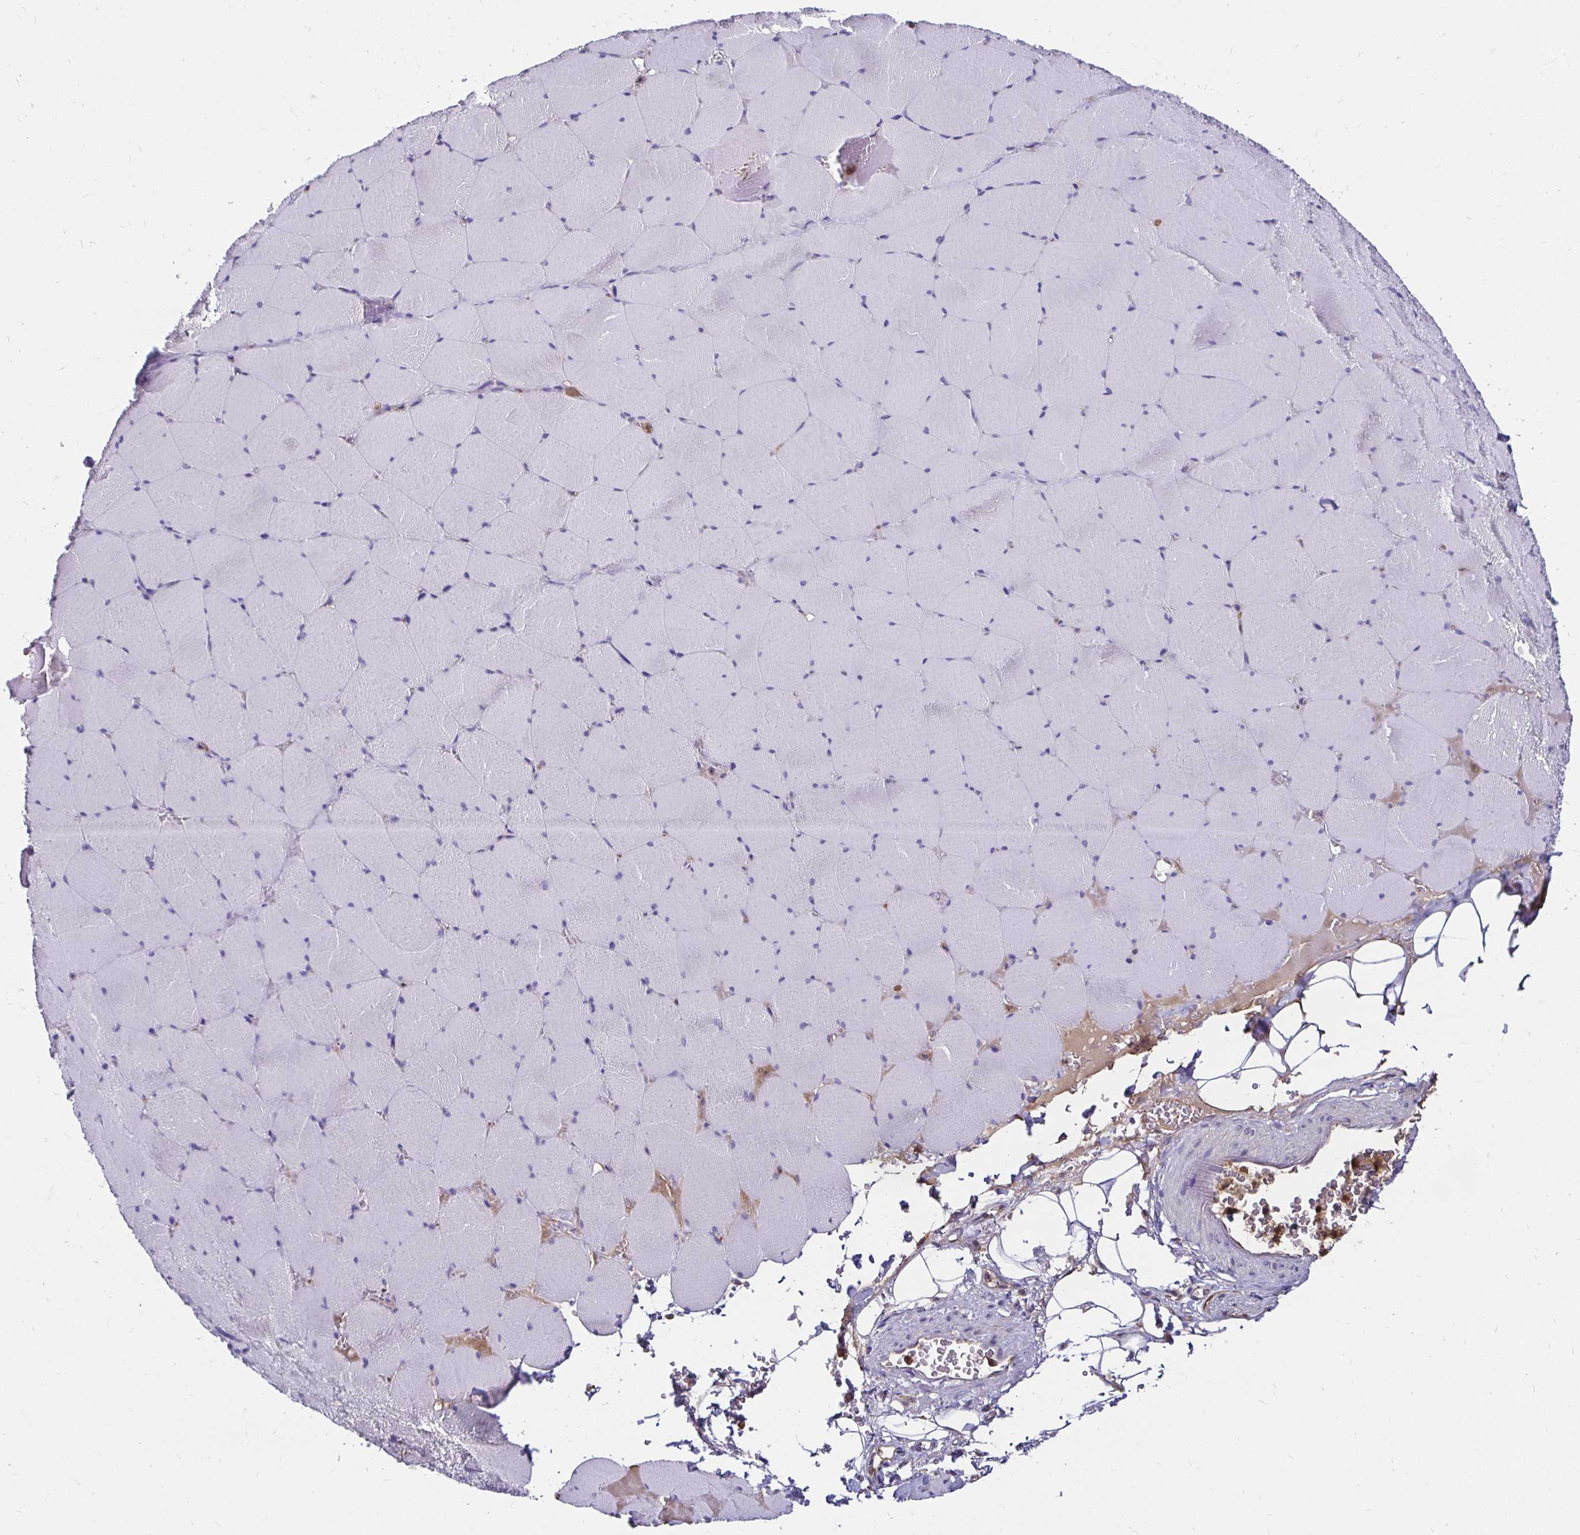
{"staining": {"intensity": "negative", "quantity": "none", "location": "none"}, "tissue": "skeletal muscle", "cell_type": "Myocytes", "image_type": "normal", "snomed": [{"axis": "morphology", "description": "Normal tissue, NOS"}, {"axis": "topography", "description": "Skeletal muscle"}, {"axis": "topography", "description": "Head-Neck"}], "caption": "The photomicrograph shows no staining of myocytes in benign skeletal muscle.", "gene": "TXN", "patient": {"sex": "male", "age": 66}}